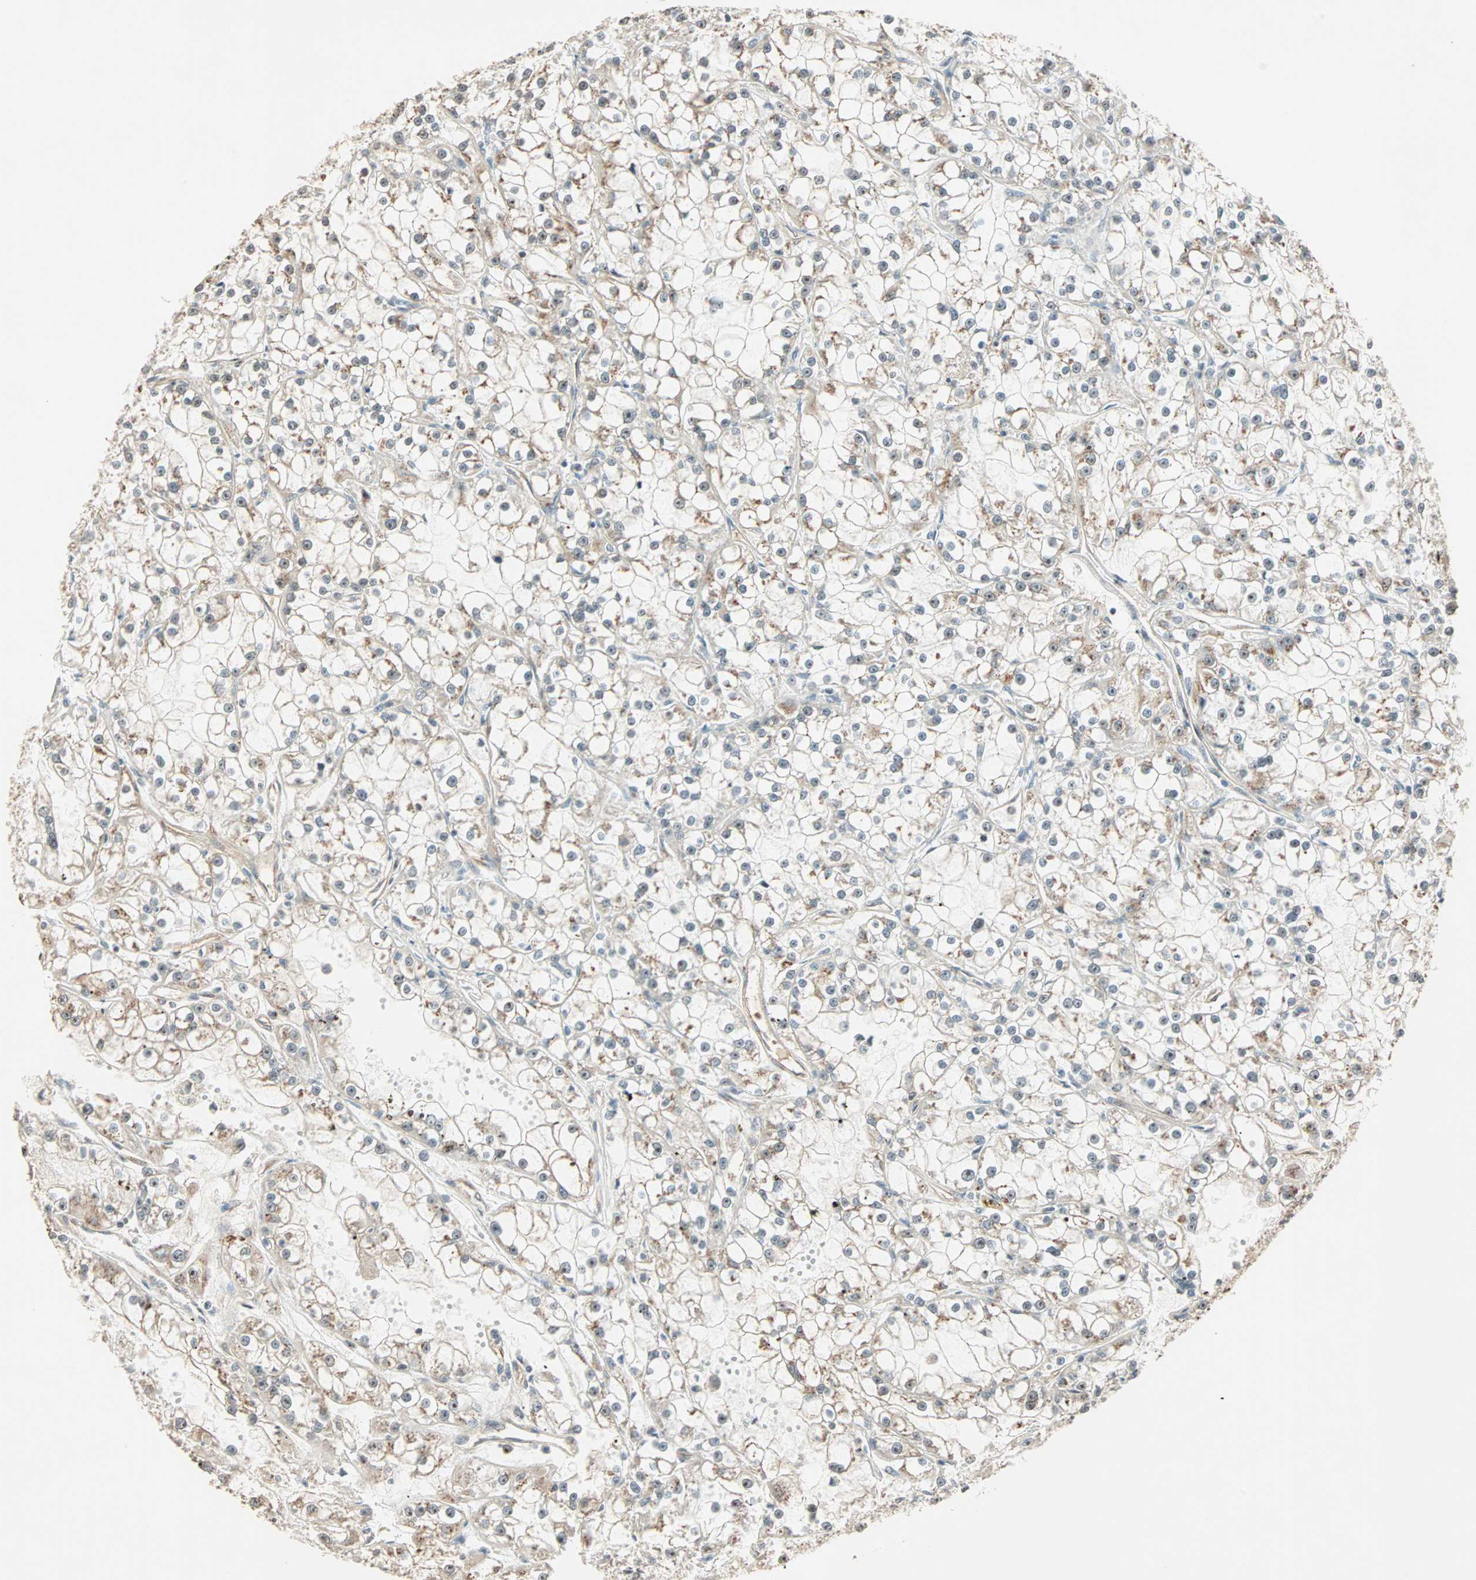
{"staining": {"intensity": "weak", "quantity": "25%-75%", "location": "cytoplasmic/membranous"}, "tissue": "renal cancer", "cell_type": "Tumor cells", "image_type": "cancer", "snomed": [{"axis": "morphology", "description": "Adenocarcinoma, NOS"}, {"axis": "topography", "description": "Kidney"}], "caption": "Immunohistochemical staining of human adenocarcinoma (renal) displays low levels of weak cytoplasmic/membranous staining in about 25%-75% of tumor cells. The staining was performed using DAB (3,3'-diaminobenzidine), with brown indicating positive protein expression. Nuclei are stained blue with hematoxylin.", "gene": "PRDM2", "patient": {"sex": "female", "age": 52}}